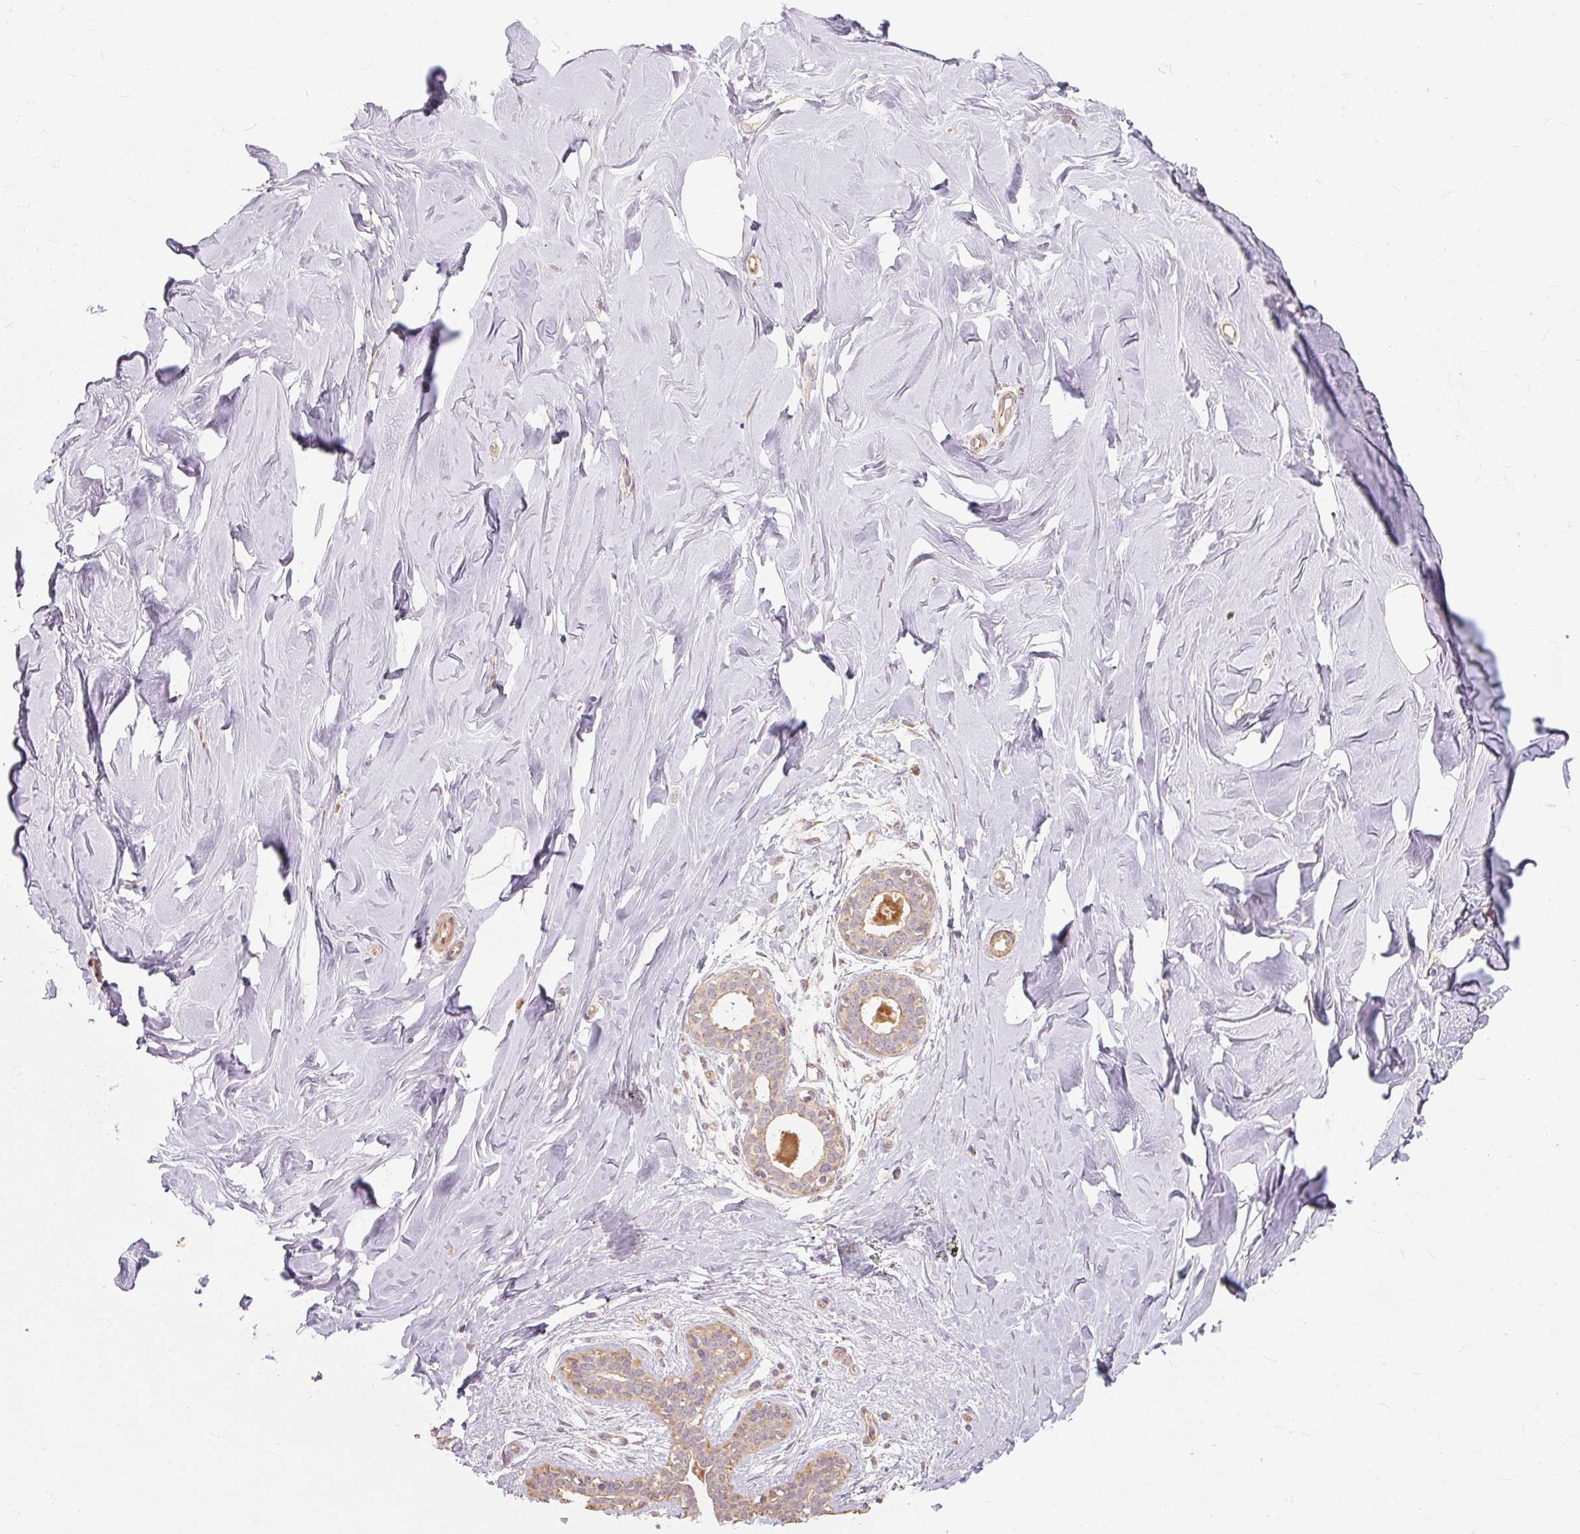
{"staining": {"intensity": "negative", "quantity": "none", "location": "none"}, "tissue": "breast", "cell_type": "Adipocytes", "image_type": "normal", "snomed": [{"axis": "morphology", "description": "Normal tissue, NOS"}, {"axis": "topography", "description": "Breast"}], "caption": "Protein analysis of benign breast displays no significant expression in adipocytes.", "gene": "RB1CC1", "patient": {"sex": "female", "age": 27}}